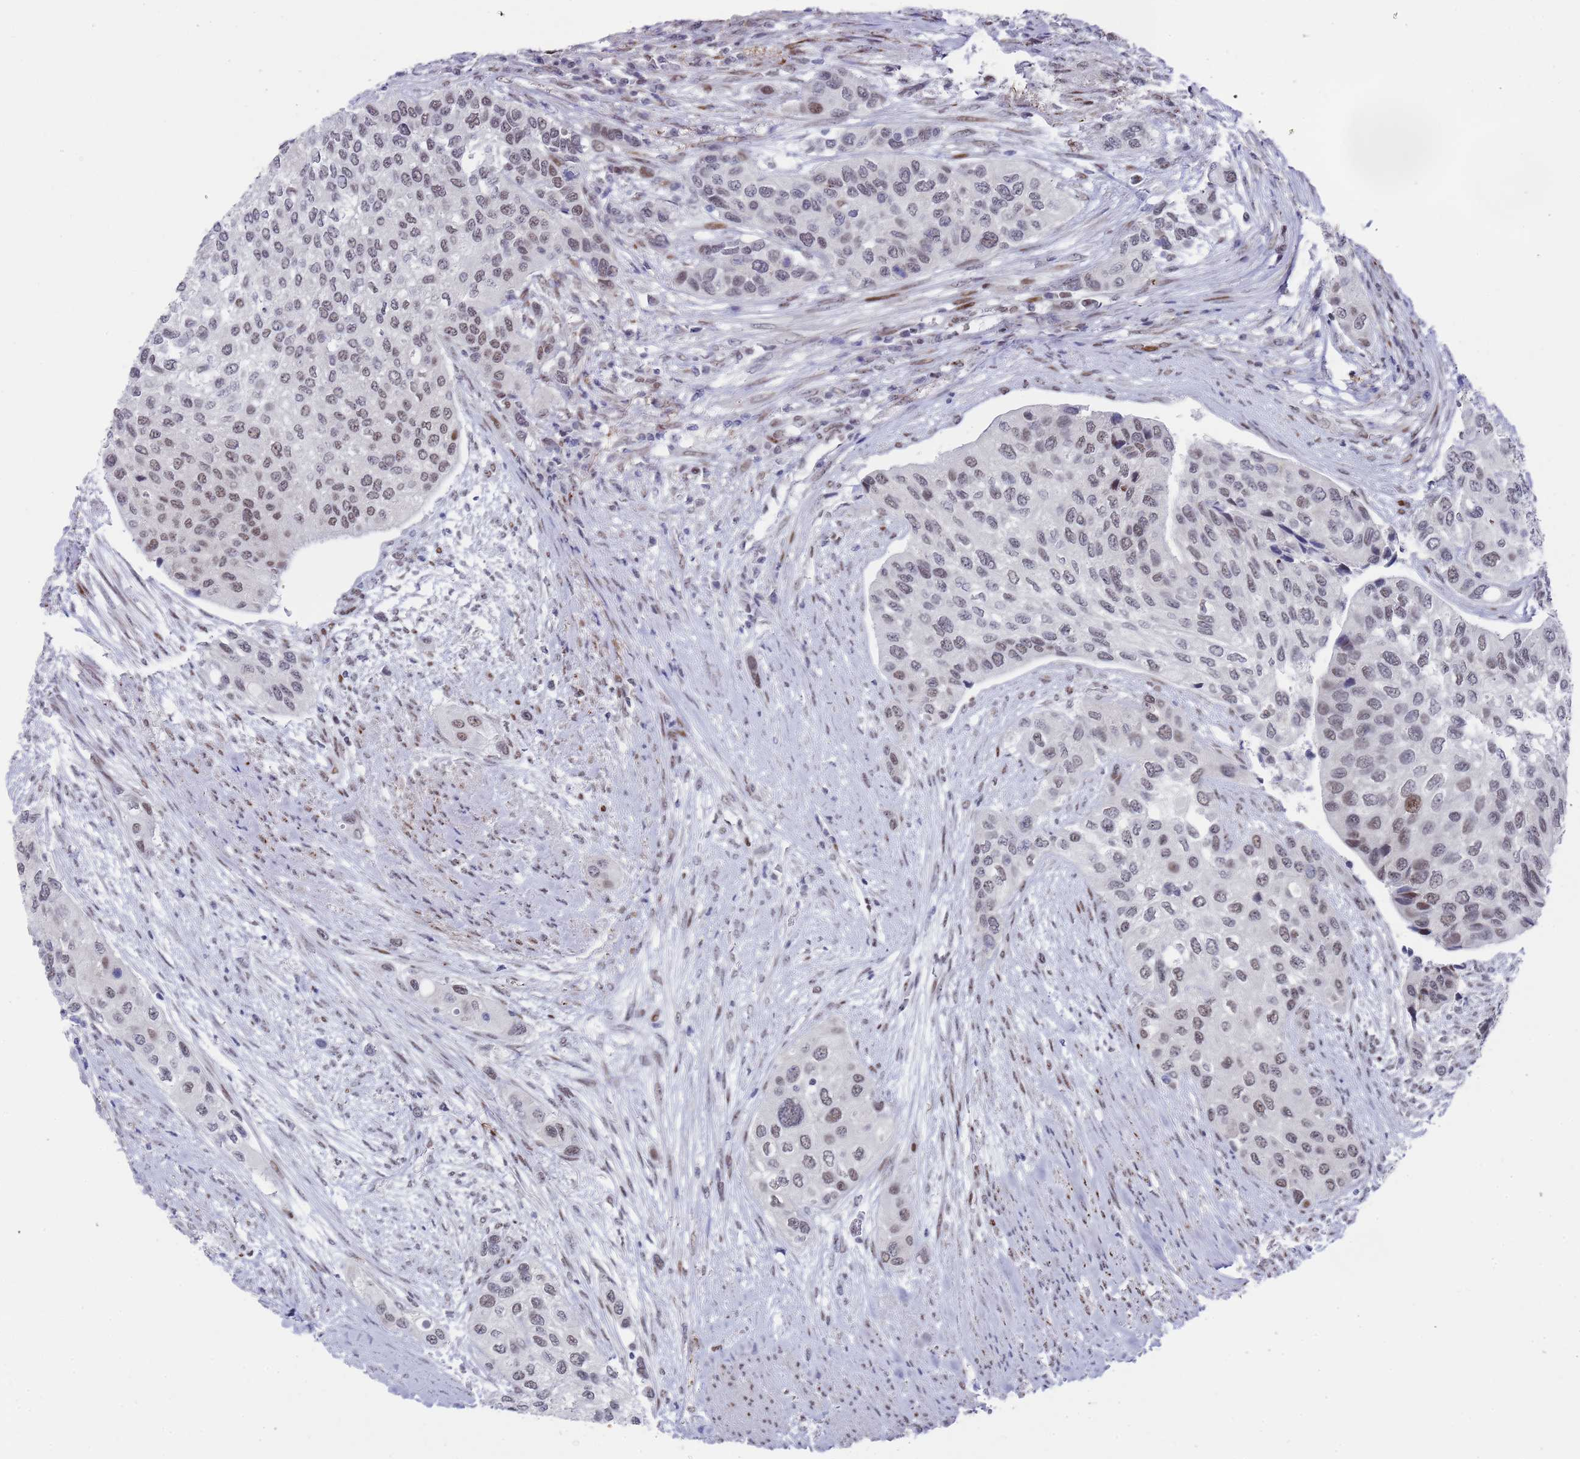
{"staining": {"intensity": "moderate", "quantity": ">75%", "location": "nuclear"}, "tissue": "urothelial cancer", "cell_type": "Tumor cells", "image_type": "cancer", "snomed": [{"axis": "morphology", "description": "Normal tissue, NOS"}, {"axis": "morphology", "description": "Urothelial carcinoma, High grade"}, {"axis": "topography", "description": "Vascular tissue"}, {"axis": "topography", "description": "Urinary bladder"}], "caption": "High-magnification brightfield microscopy of urothelial cancer stained with DAB (3,3'-diaminobenzidine) (brown) and counterstained with hematoxylin (blue). tumor cells exhibit moderate nuclear expression is seen in about>75% of cells.", "gene": "COPS6", "patient": {"sex": "female", "age": 56}}